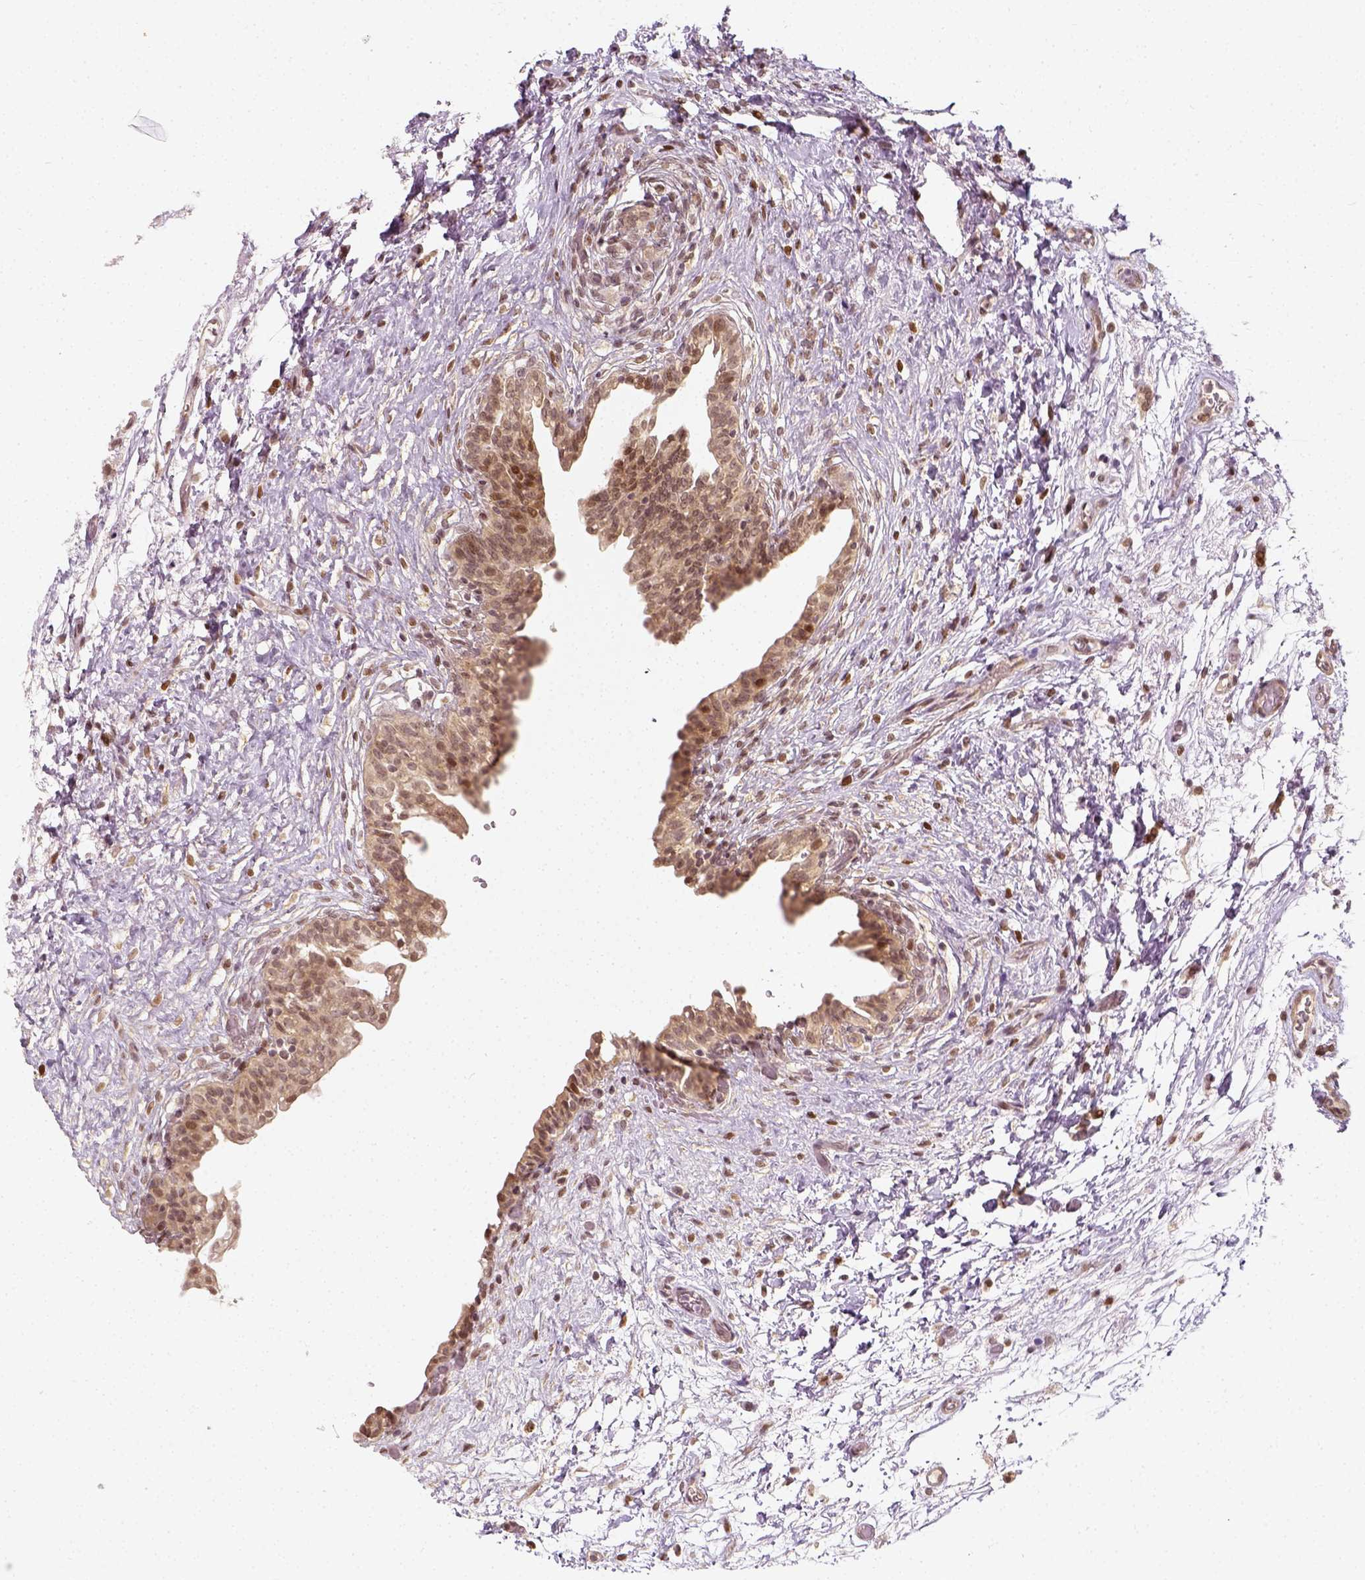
{"staining": {"intensity": "weak", "quantity": ">75%", "location": "cytoplasmic/membranous,nuclear"}, "tissue": "urinary bladder", "cell_type": "Urothelial cells", "image_type": "normal", "snomed": [{"axis": "morphology", "description": "Normal tissue, NOS"}, {"axis": "topography", "description": "Urinary bladder"}], "caption": "Normal urinary bladder reveals weak cytoplasmic/membranous,nuclear positivity in approximately >75% of urothelial cells Immunohistochemistry (ihc) stains the protein in brown and the nuclei are stained blue..", "gene": "ZMAT3", "patient": {"sex": "male", "age": 69}}